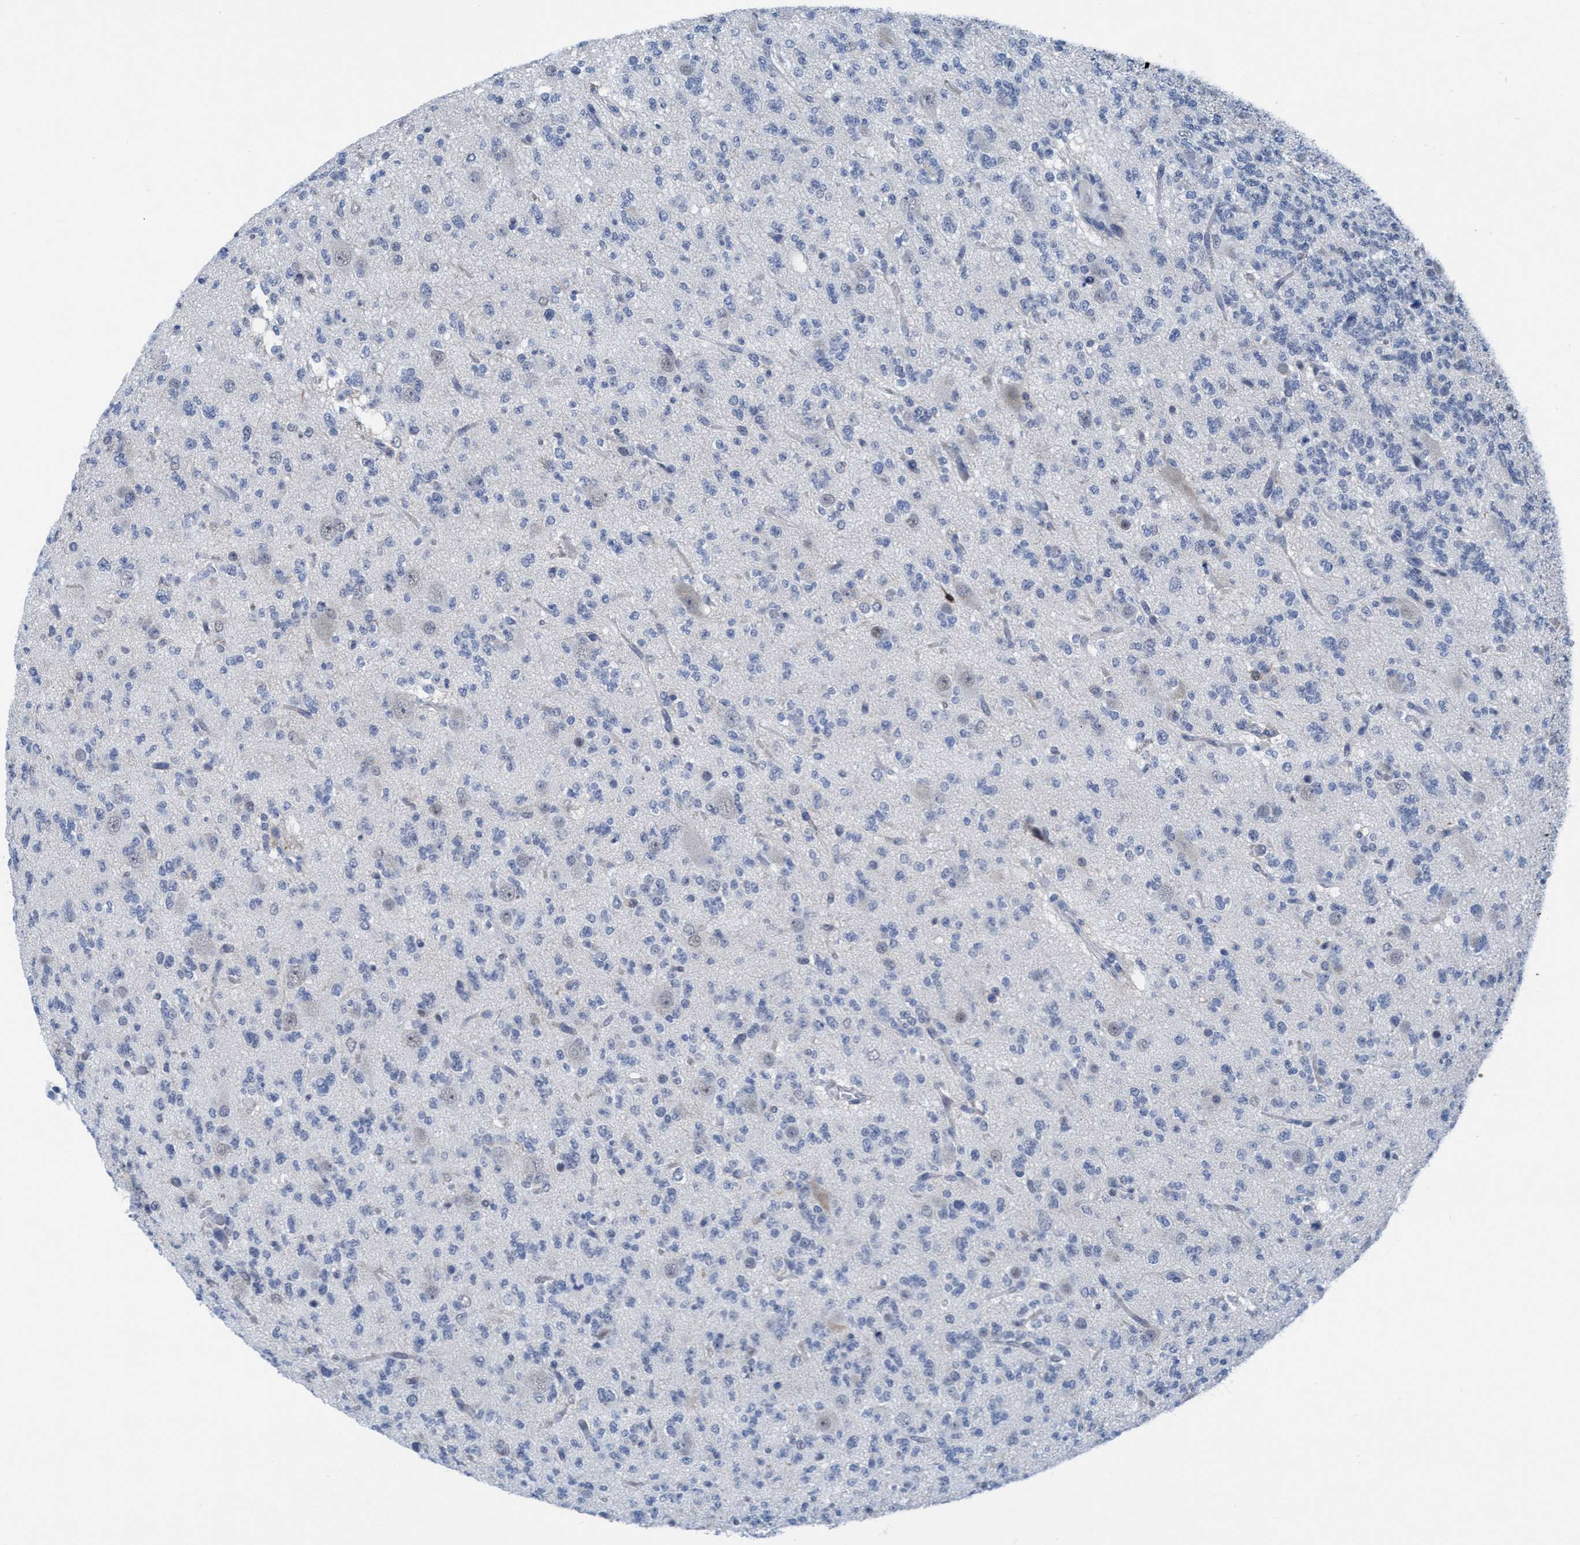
{"staining": {"intensity": "negative", "quantity": "none", "location": "none"}, "tissue": "glioma", "cell_type": "Tumor cells", "image_type": "cancer", "snomed": [{"axis": "morphology", "description": "Glioma, malignant, Low grade"}, {"axis": "topography", "description": "Brain"}], "caption": "Immunohistochemical staining of malignant glioma (low-grade) reveals no significant positivity in tumor cells.", "gene": "DNAI1", "patient": {"sex": "male", "age": 38}}